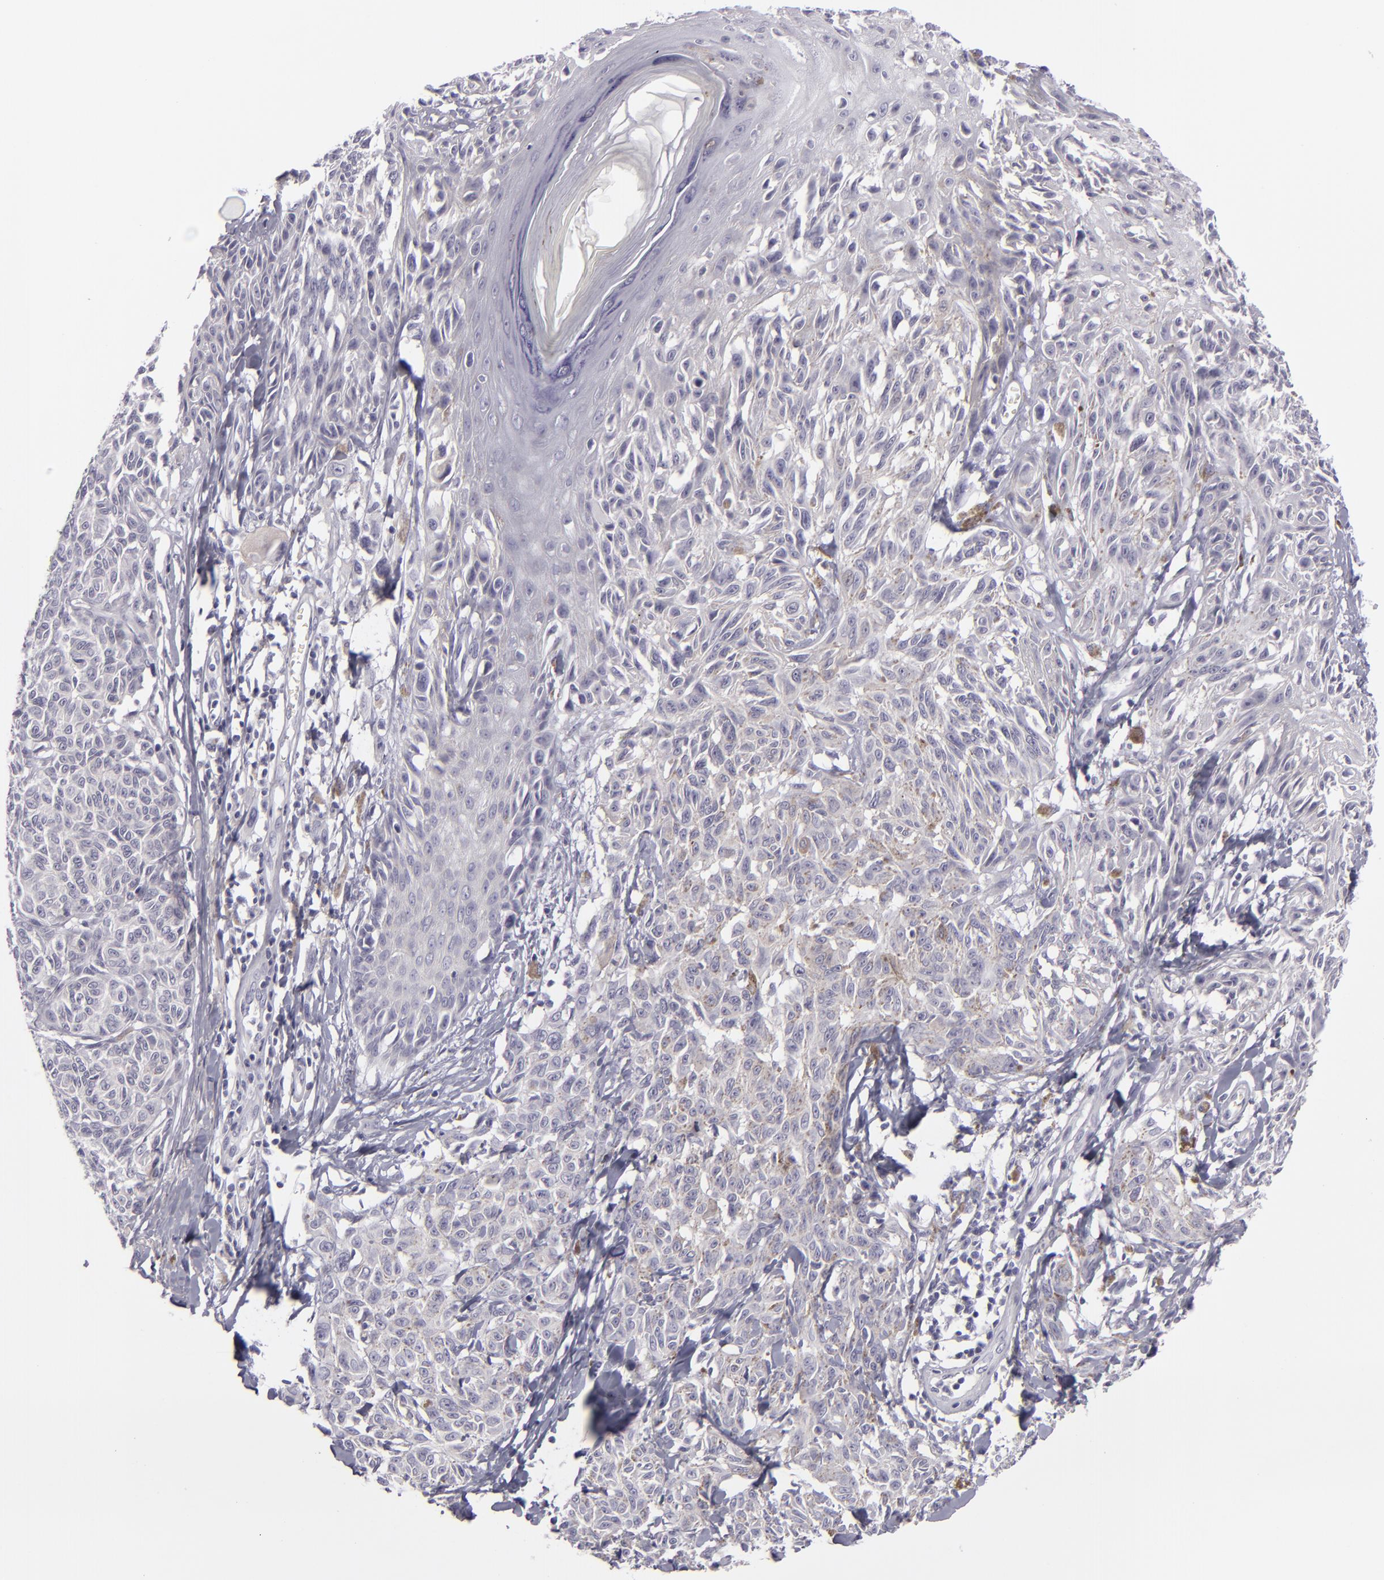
{"staining": {"intensity": "weak", "quantity": "25%-75%", "location": "cytoplasmic/membranous"}, "tissue": "melanoma", "cell_type": "Tumor cells", "image_type": "cancer", "snomed": [{"axis": "morphology", "description": "Malignant melanoma, NOS"}, {"axis": "topography", "description": "Skin"}], "caption": "Immunohistochemical staining of malignant melanoma demonstrates low levels of weak cytoplasmic/membranous staining in about 25%-75% of tumor cells.", "gene": "DLG4", "patient": {"sex": "female", "age": 77}}